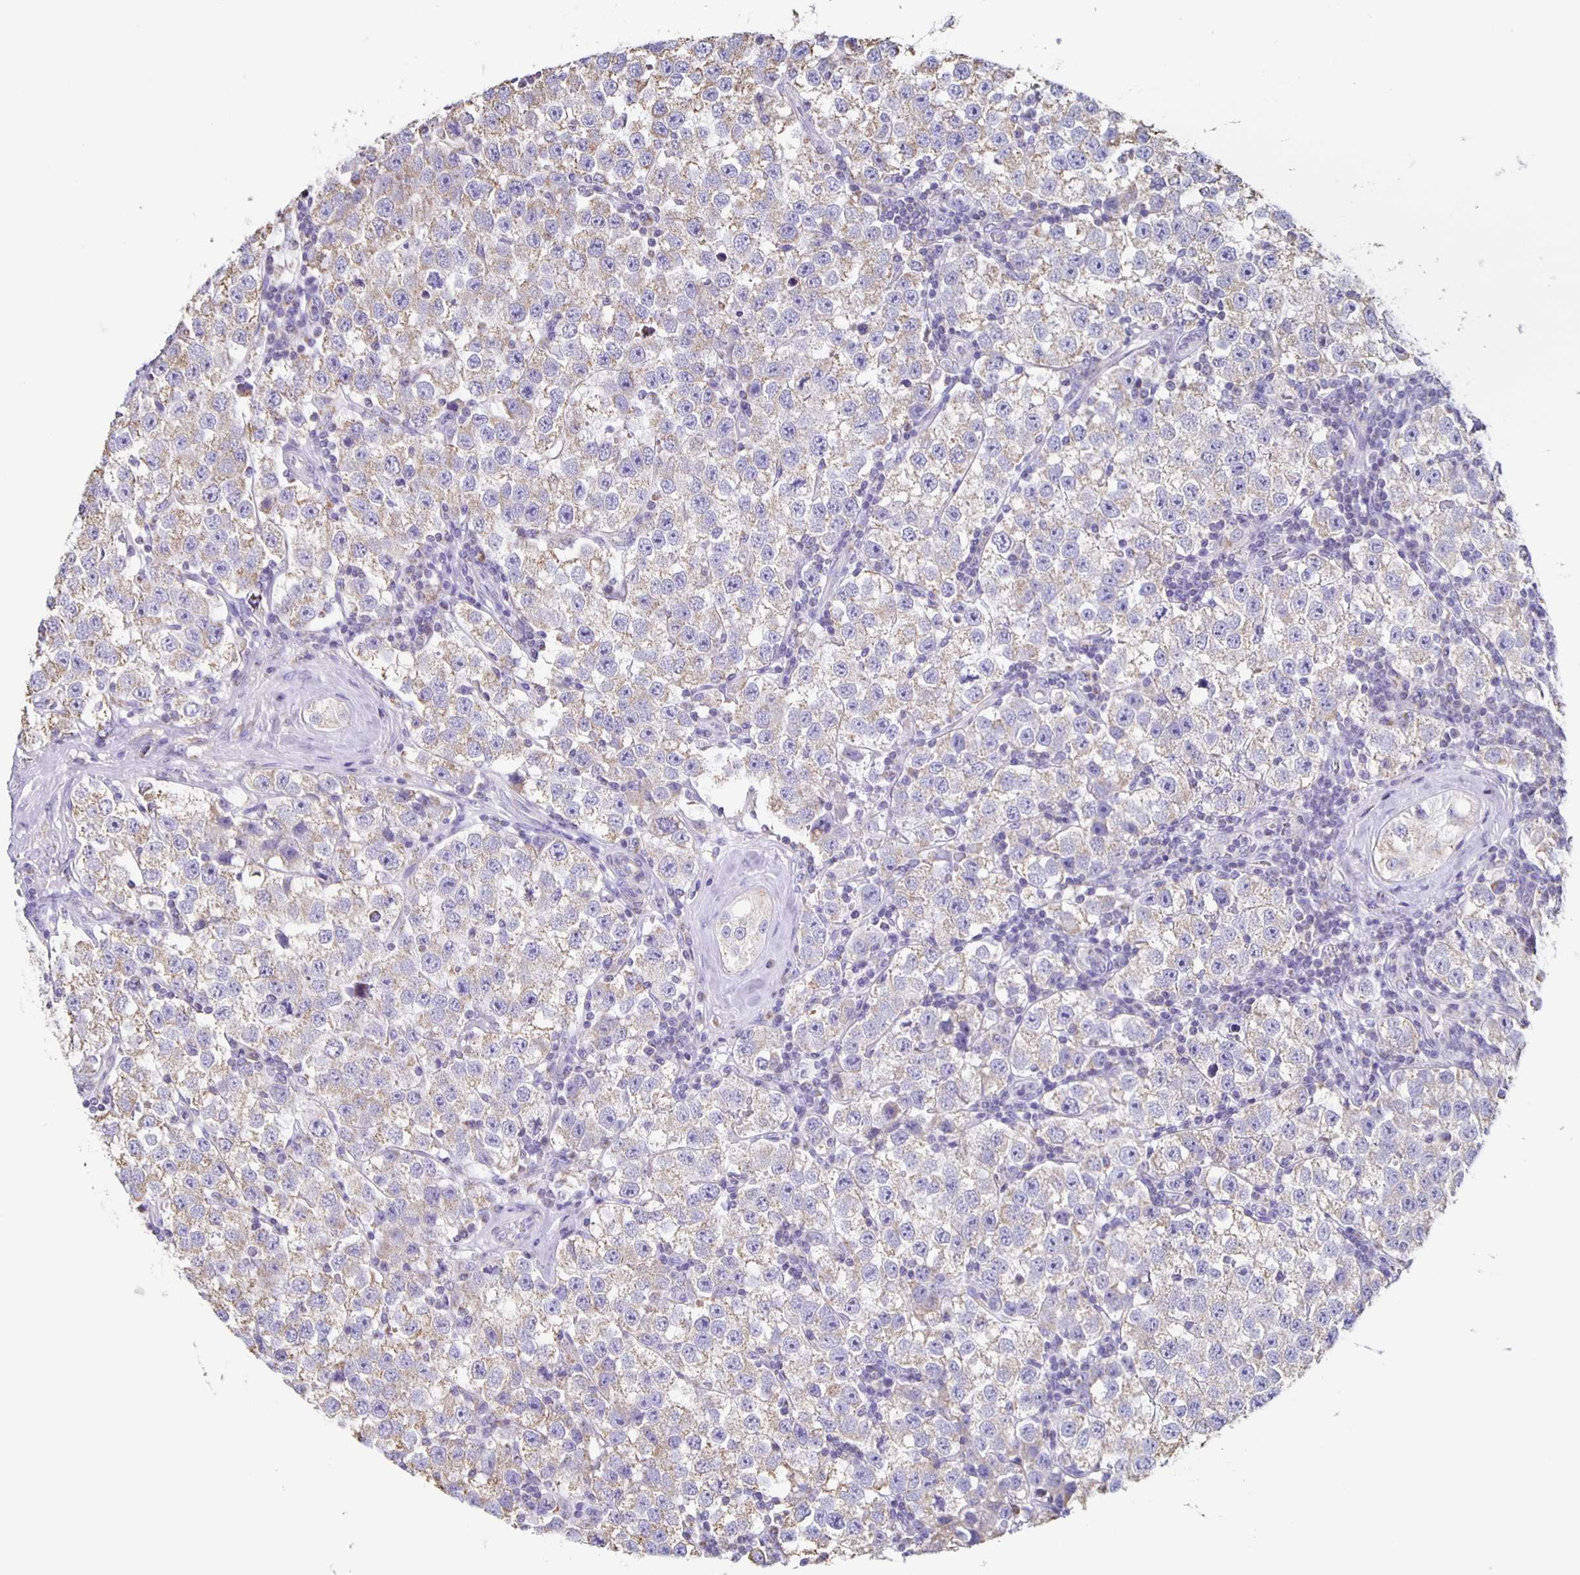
{"staining": {"intensity": "weak", "quantity": ">75%", "location": "cytoplasmic/membranous"}, "tissue": "testis cancer", "cell_type": "Tumor cells", "image_type": "cancer", "snomed": [{"axis": "morphology", "description": "Seminoma, NOS"}, {"axis": "topography", "description": "Testis"}], "caption": "A photomicrograph showing weak cytoplasmic/membranous staining in approximately >75% of tumor cells in testis cancer, as visualized by brown immunohistochemical staining.", "gene": "TPPP", "patient": {"sex": "male", "age": 34}}